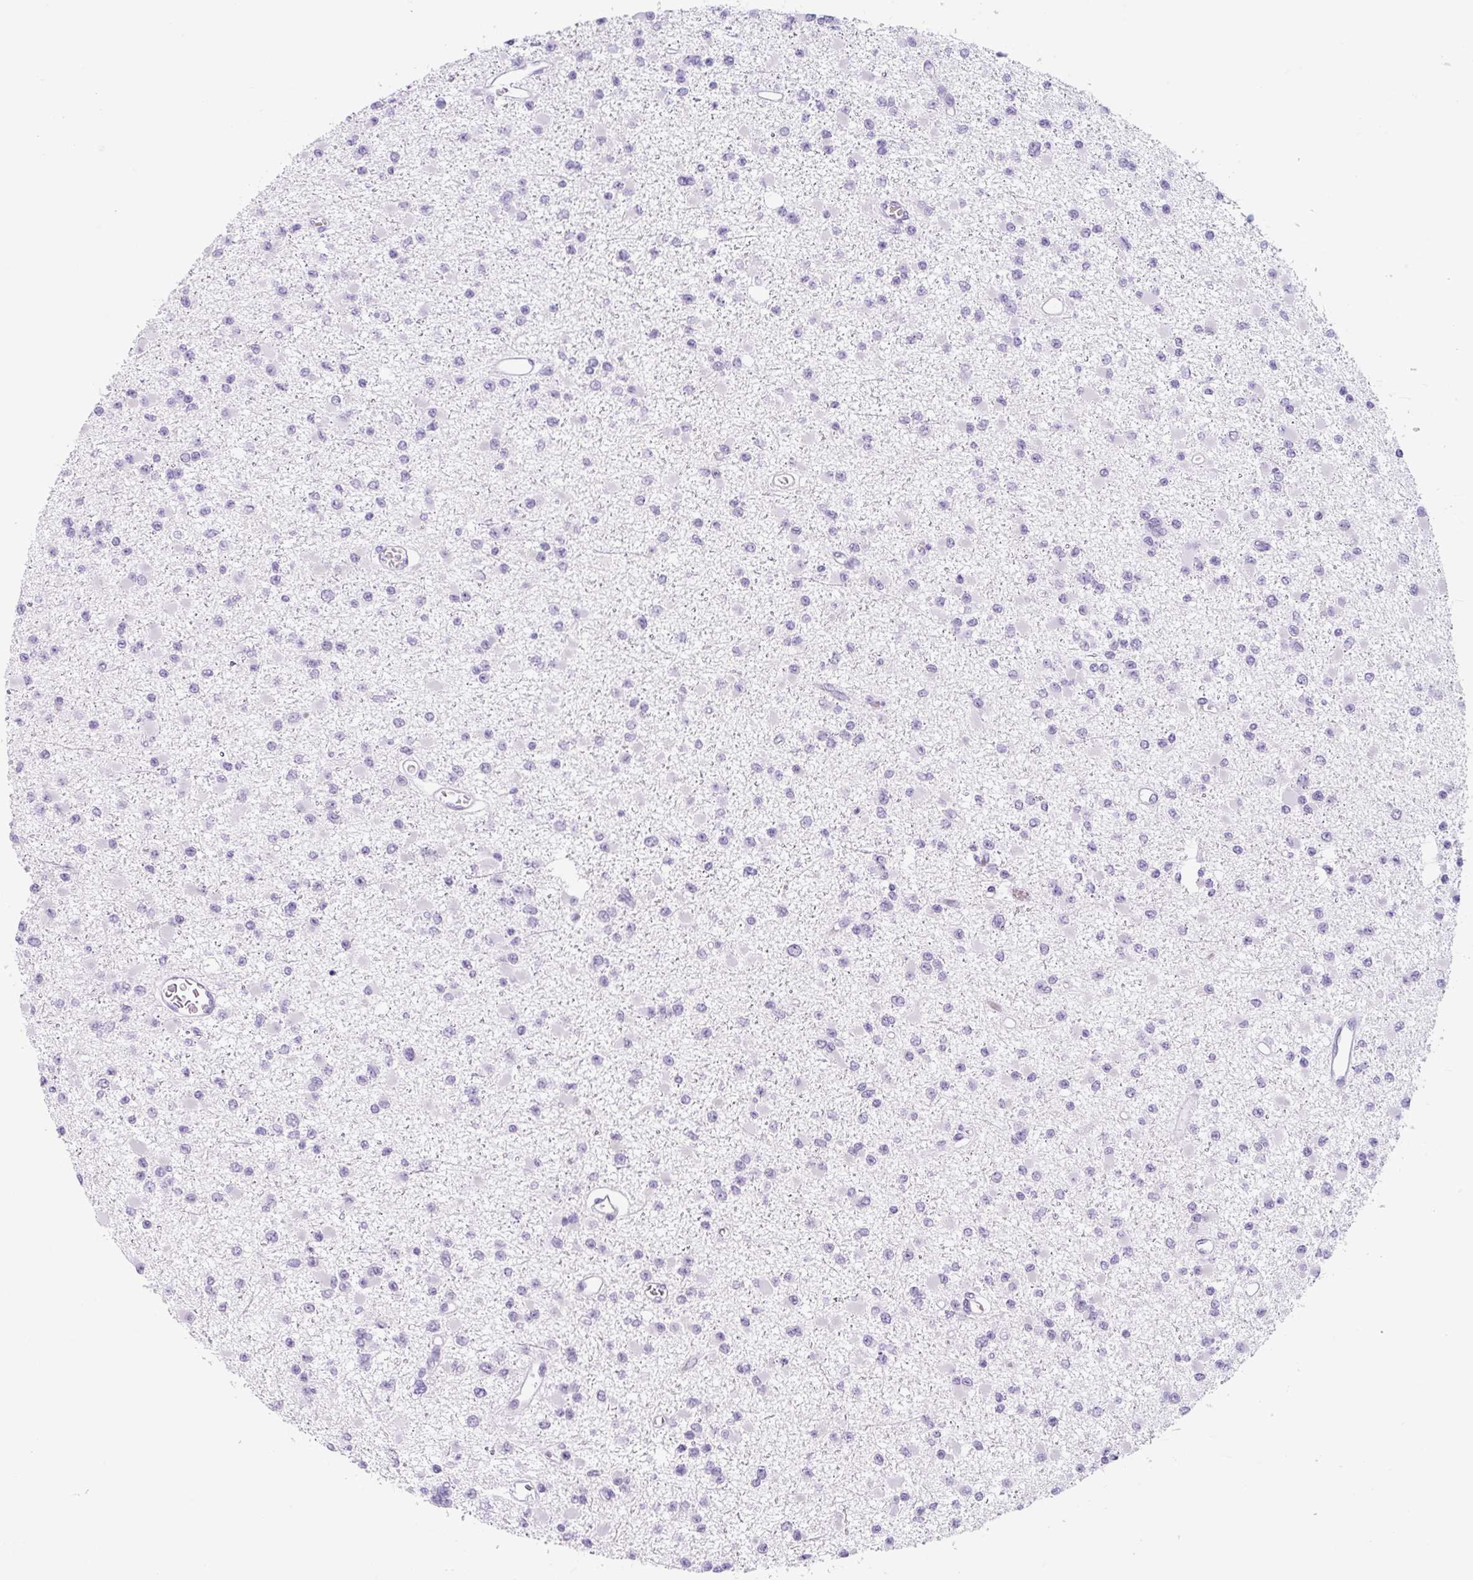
{"staining": {"intensity": "negative", "quantity": "none", "location": "none"}, "tissue": "glioma", "cell_type": "Tumor cells", "image_type": "cancer", "snomed": [{"axis": "morphology", "description": "Glioma, malignant, Low grade"}, {"axis": "topography", "description": "Brain"}], "caption": "IHC of glioma exhibits no staining in tumor cells.", "gene": "TNFRSF8", "patient": {"sex": "female", "age": 22}}